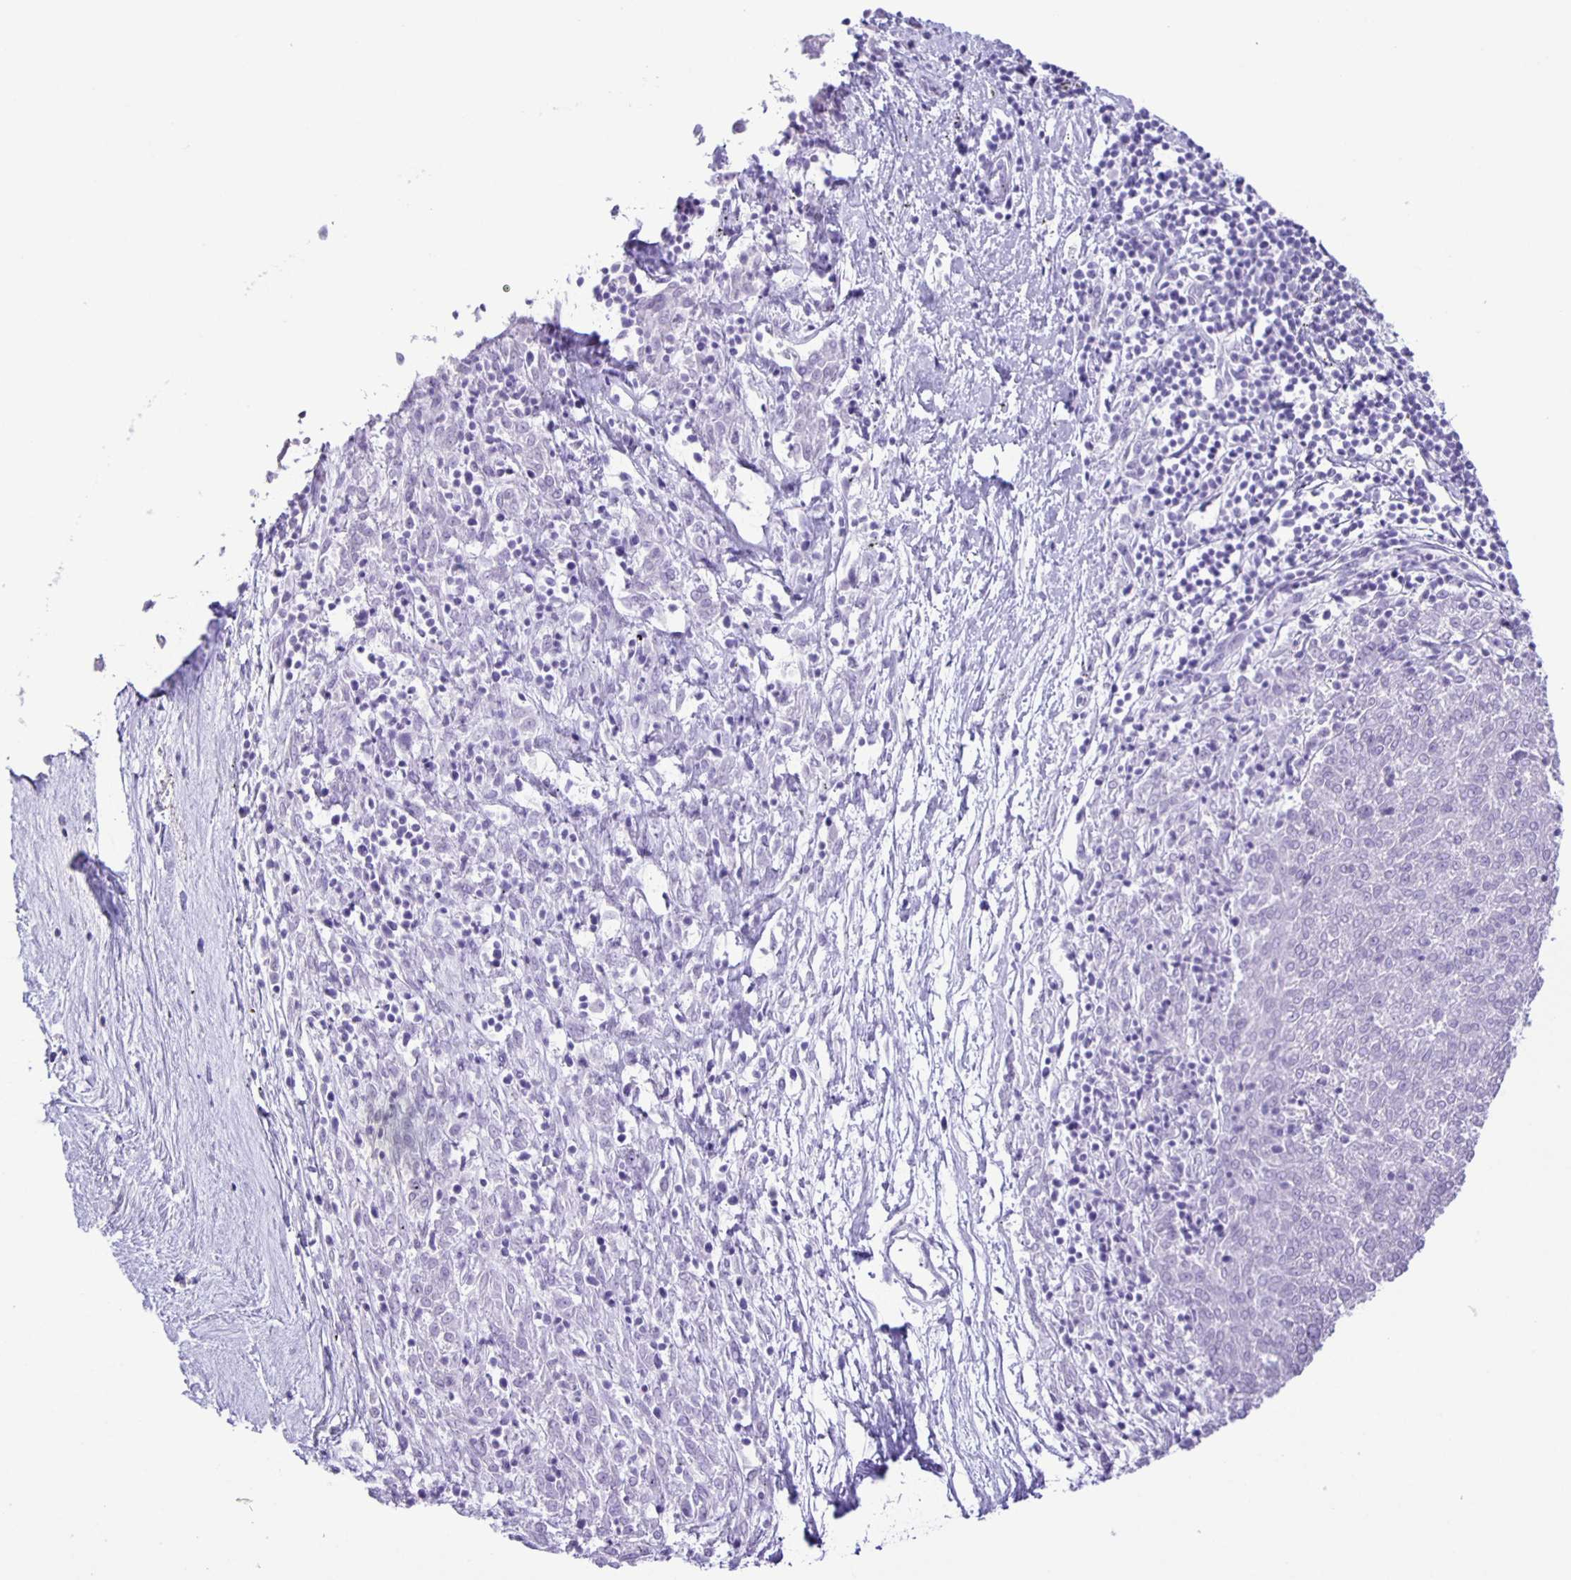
{"staining": {"intensity": "negative", "quantity": "none", "location": "none"}, "tissue": "melanoma", "cell_type": "Tumor cells", "image_type": "cancer", "snomed": [{"axis": "morphology", "description": "Malignant melanoma, NOS"}, {"axis": "topography", "description": "Skin"}], "caption": "An immunohistochemistry (IHC) photomicrograph of melanoma is shown. There is no staining in tumor cells of melanoma.", "gene": "EZHIP", "patient": {"sex": "female", "age": 72}}